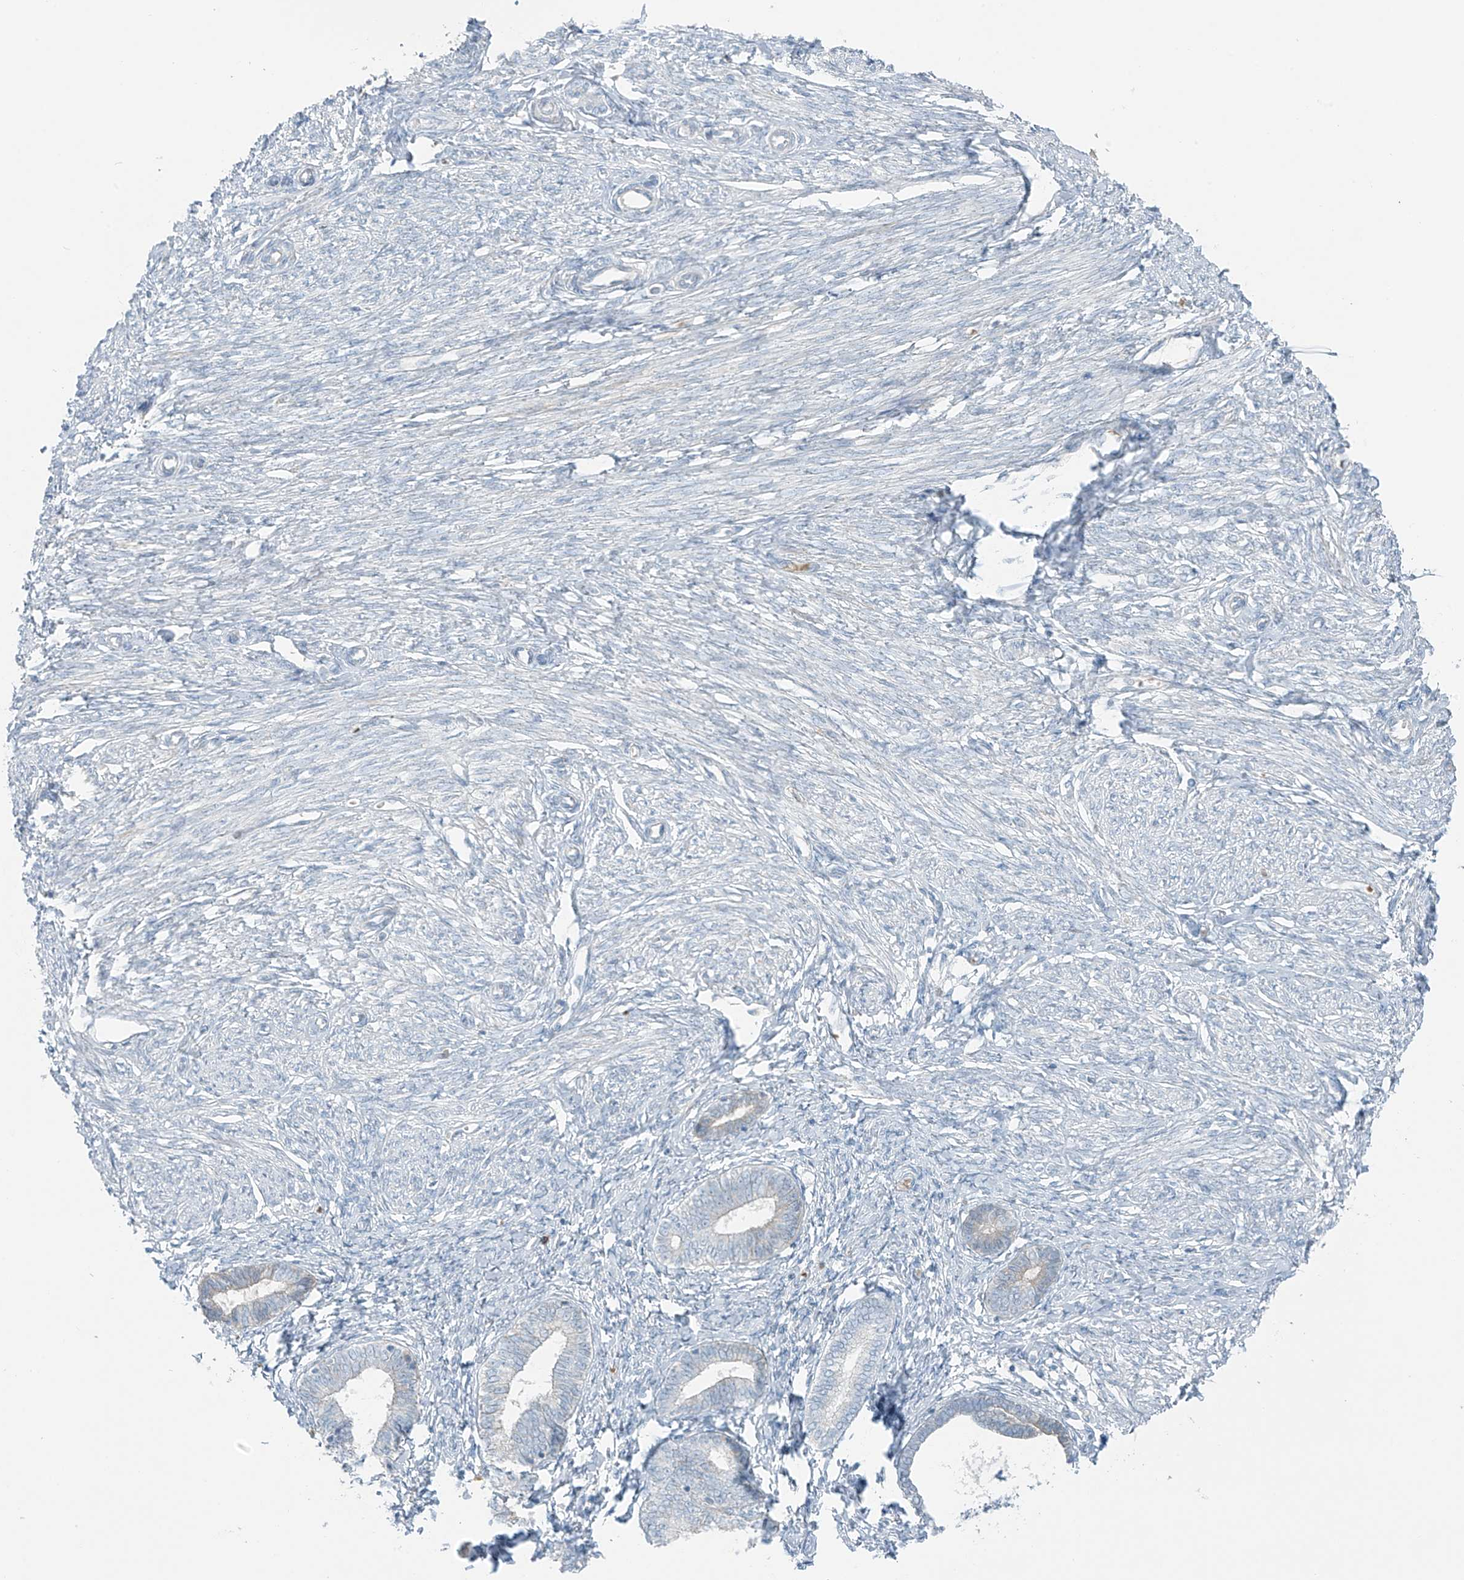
{"staining": {"intensity": "negative", "quantity": "none", "location": "none"}, "tissue": "endometrium", "cell_type": "Cells in endometrial stroma", "image_type": "normal", "snomed": [{"axis": "morphology", "description": "Normal tissue, NOS"}, {"axis": "topography", "description": "Endometrium"}], "caption": "Immunohistochemical staining of normal human endometrium shows no significant expression in cells in endometrial stroma.", "gene": "FAM131C", "patient": {"sex": "female", "age": 72}}